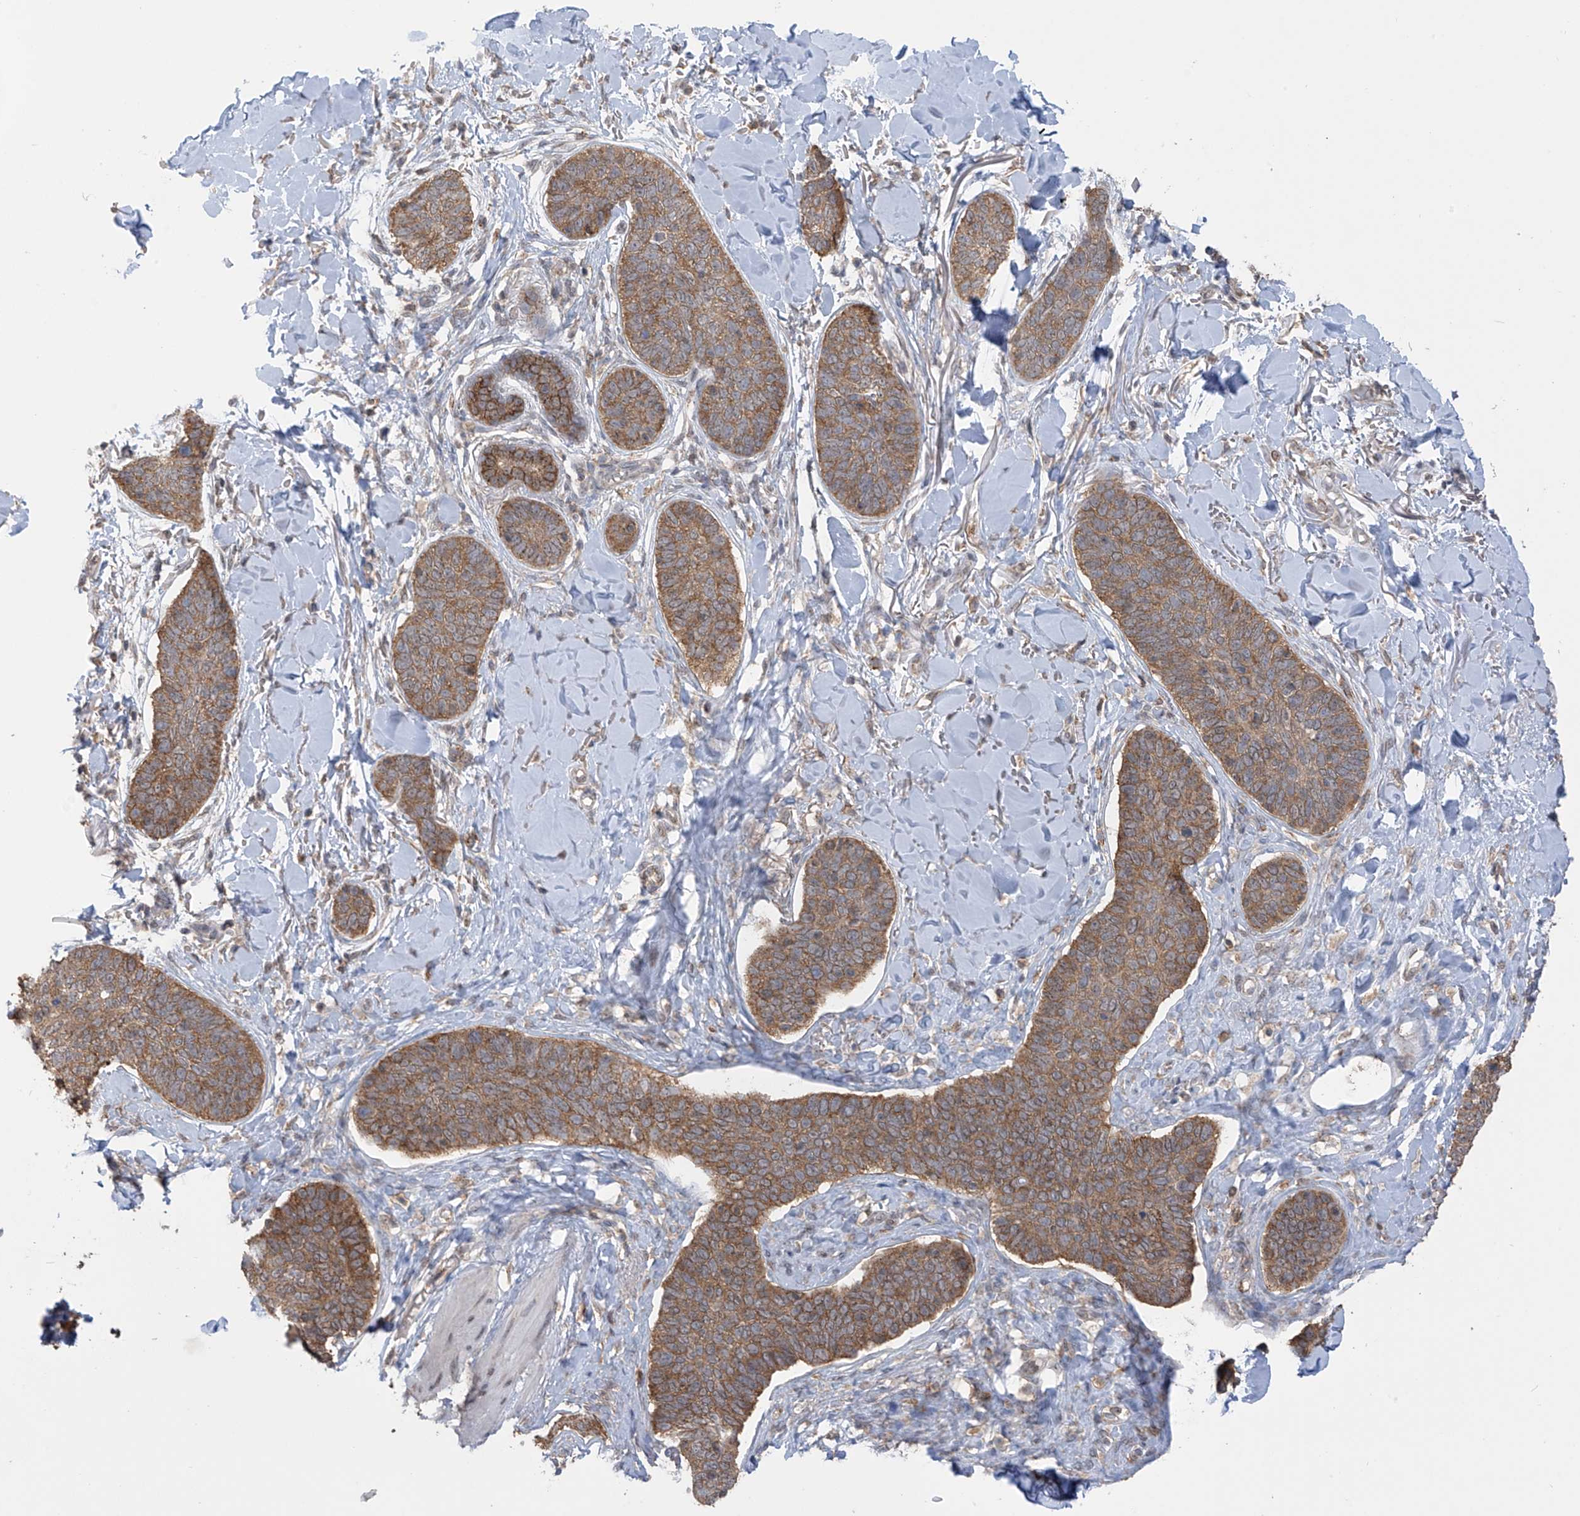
{"staining": {"intensity": "strong", "quantity": ">75%", "location": "cytoplasmic/membranous"}, "tissue": "skin cancer", "cell_type": "Tumor cells", "image_type": "cancer", "snomed": [{"axis": "morphology", "description": "Basal cell carcinoma"}, {"axis": "topography", "description": "Skin"}], "caption": "A photomicrograph of human basal cell carcinoma (skin) stained for a protein shows strong cytoplasmic/membranous brown staining in tumor cells. (brown staining indicates protein expression, while blue staining denotes nuclei).", "gene": "KIAA1522", "patient": {"sex": "male", "age": 85}}